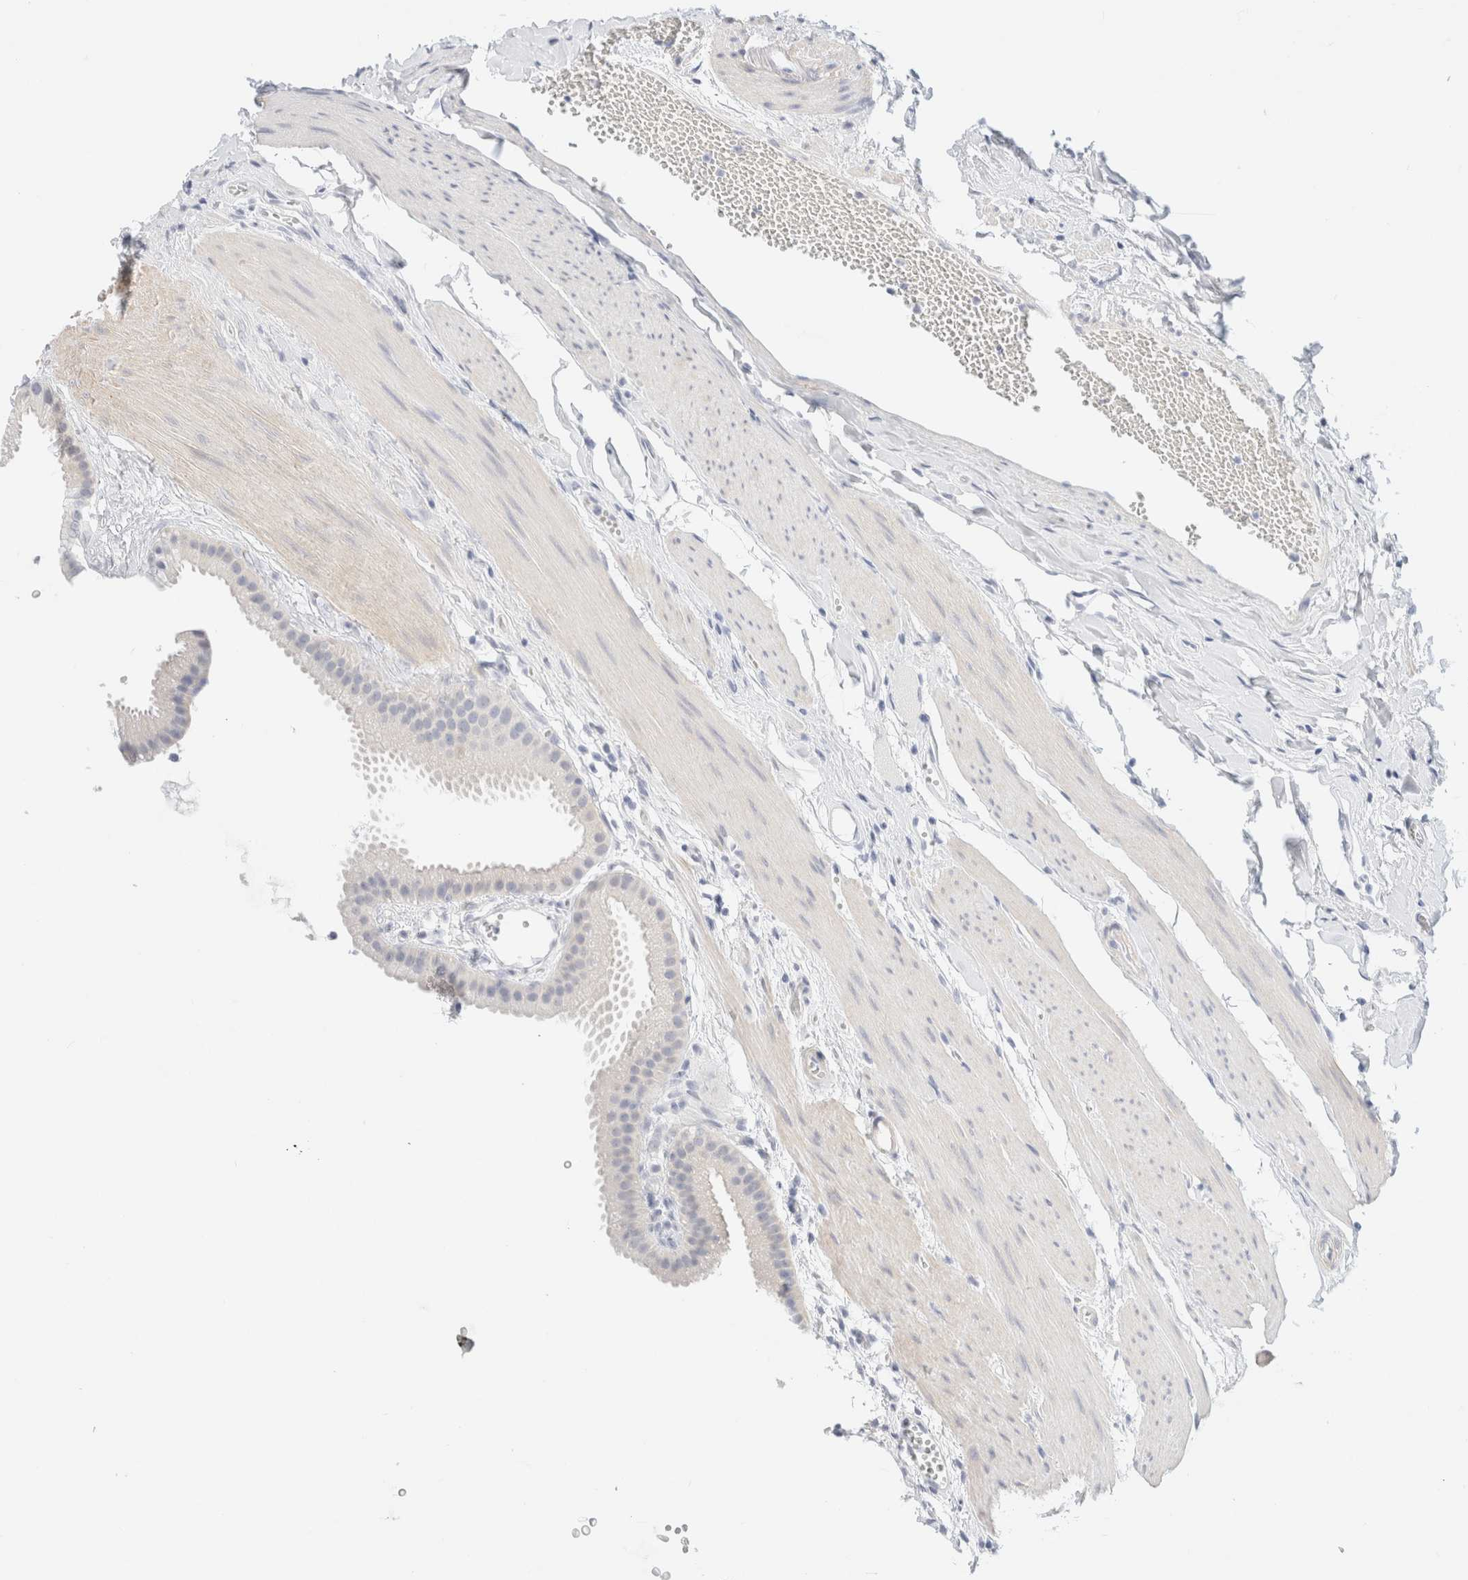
{"staining": {"intensity": "moderate", "quantity": "<25%", "location": "cytoplasmic/membranous"}, "tissue": "gallbladder", "cell_type": "Glandular cells", "image_type": "normal", "snomed": [{"axis": "morphology", "description": "Normal tissue, NOS"}, {"axis": "topography", "description": "Gallbladder"}], "caption": "Protein analysis of normal gallbladder displays moderate cytoplasmic/membranous staining in about <25% of glandular cells. (DAB (3,3'-diaminobenzidine) IHC with brightfield microscopy, high magnification).", "gene": "DPYS", "patient": {"sex": "female", "age": 64}}